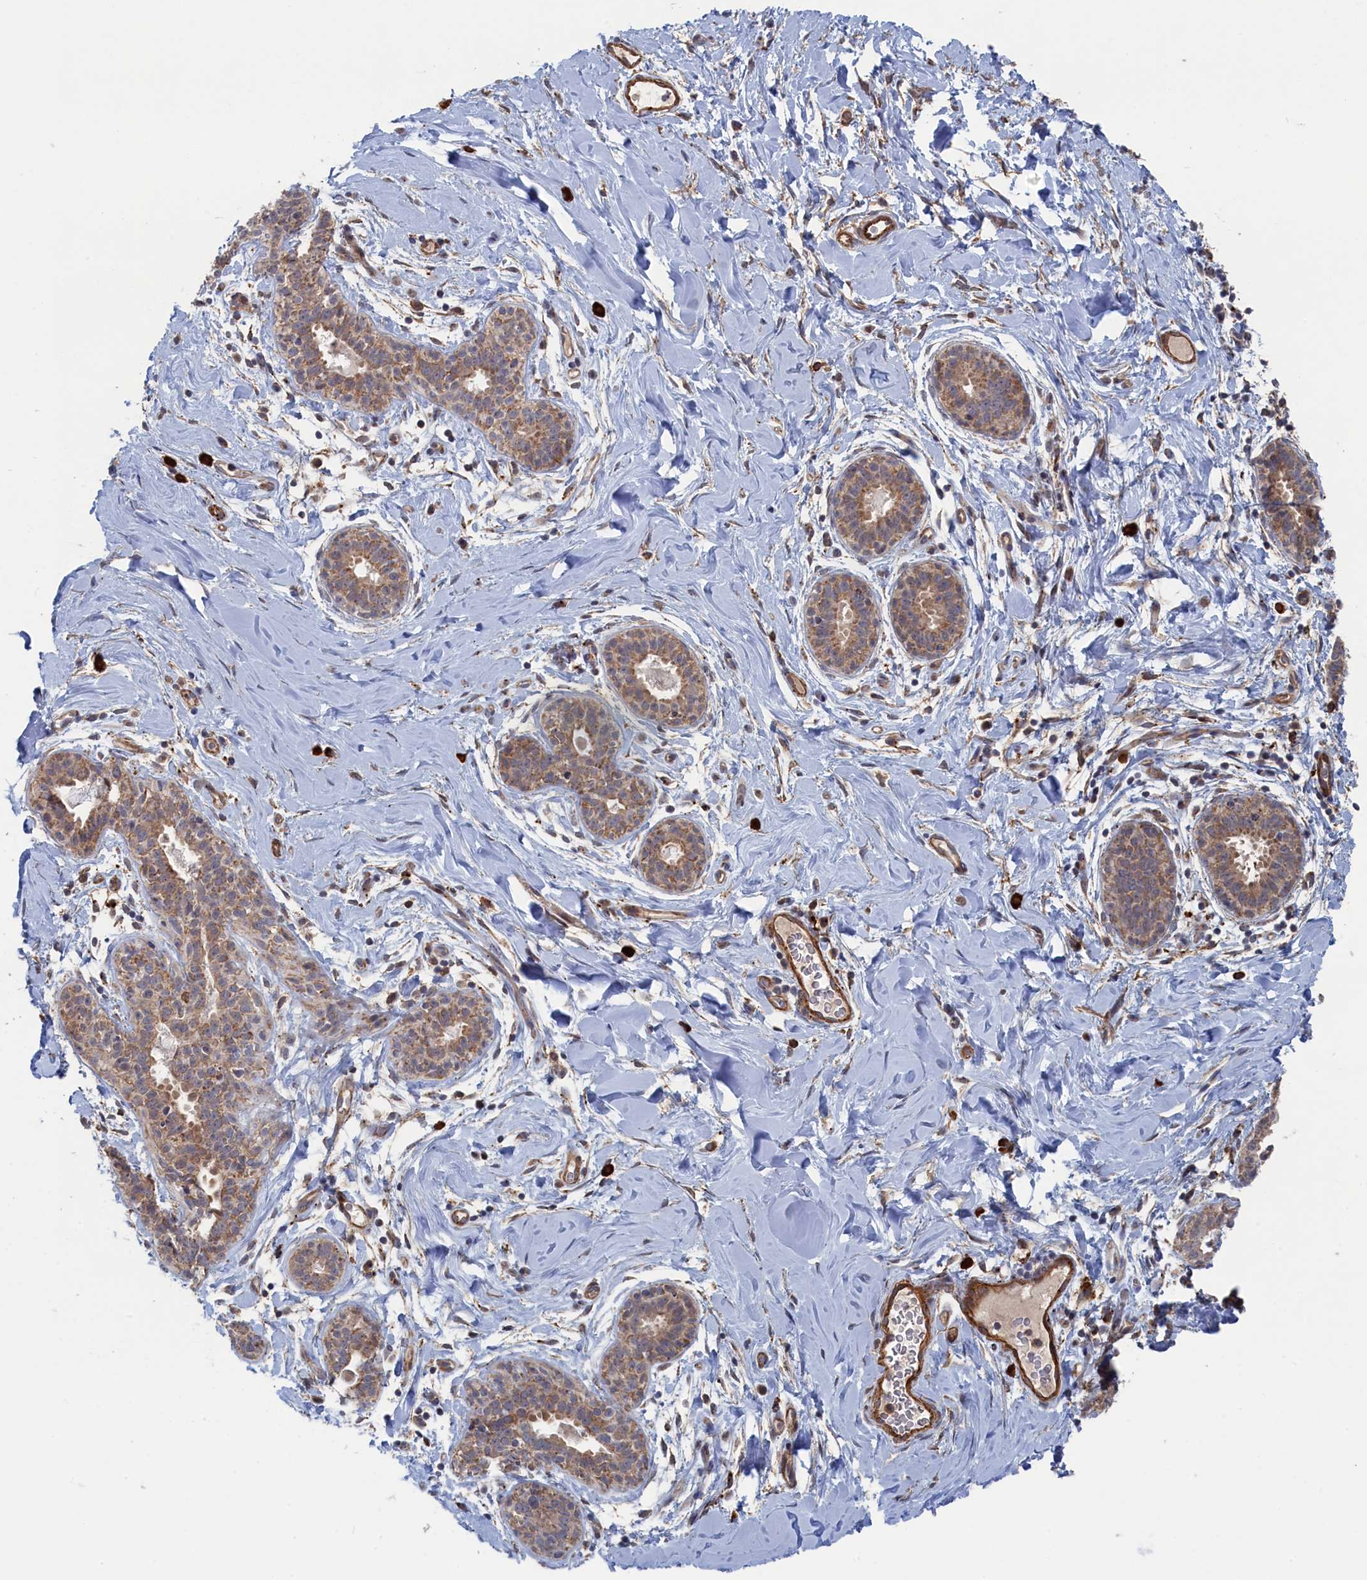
{"staining": {"intensity": "negative", "quantity": "none", "location": "none"}, "tissue": "adipose tissue", "cell_type": "Adipocytes", "image_type": "normal", "snomed": [{"axis": "morphology", "description": "Normal tissue, NOS"}, {"axis": "topography", "description": "Breast"}], "caption": "High magnification brightfield microscopy of normal adipose tissue stained with DAB (3,3'-diaminobenzidine) (brown) and counterstained with hematoxylin (blue): adipocytes show no significant expression. Nuclei are stained in blue.", "gene": "FILIP1L", "patient": {"sex": "female", "age": 26}}